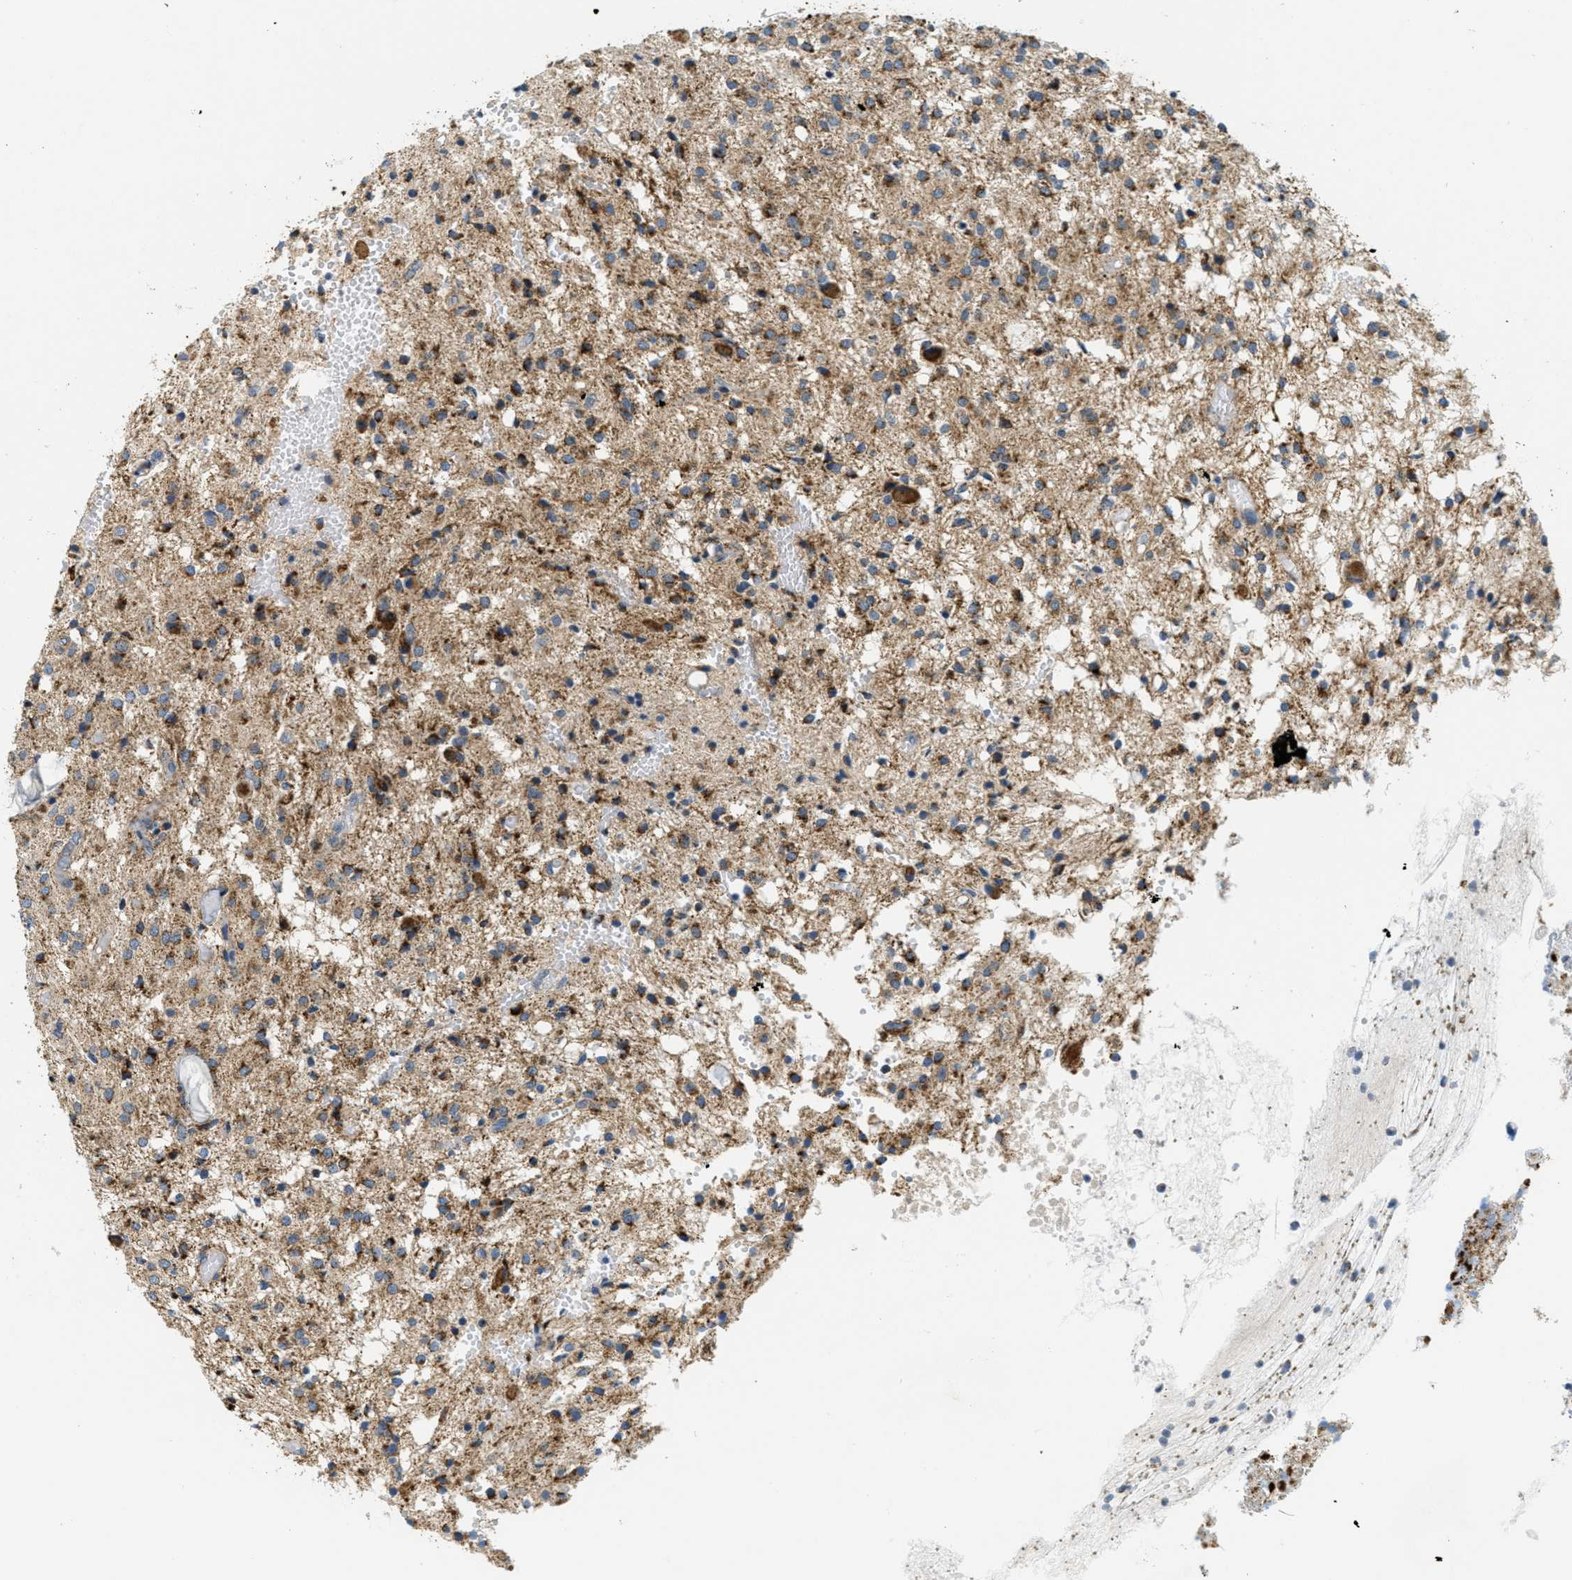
{"staining": {"intensity": "moderate", "quantity": ">75%", "location": "cytoplasmic/membranous"}, "tissue": "glioma", "cell_type": "Tumor cells", "image_type": "cancer", "snomed": [{"axis": "morphology", "description": "Glioma, malignant, High grade"}, {"axis": "topography", "description": "Brain"}], "caption": "Brown immunohistochemical staining in malignant glioma (high-grade) displays moderate cytoplasmic/membranous positivity in about >75% of tumor cells. (Brightfield microscopy of DAB IHC at high magnification).", "gene": "HLCS", "patient": {"sex": "female", "age": 59}}